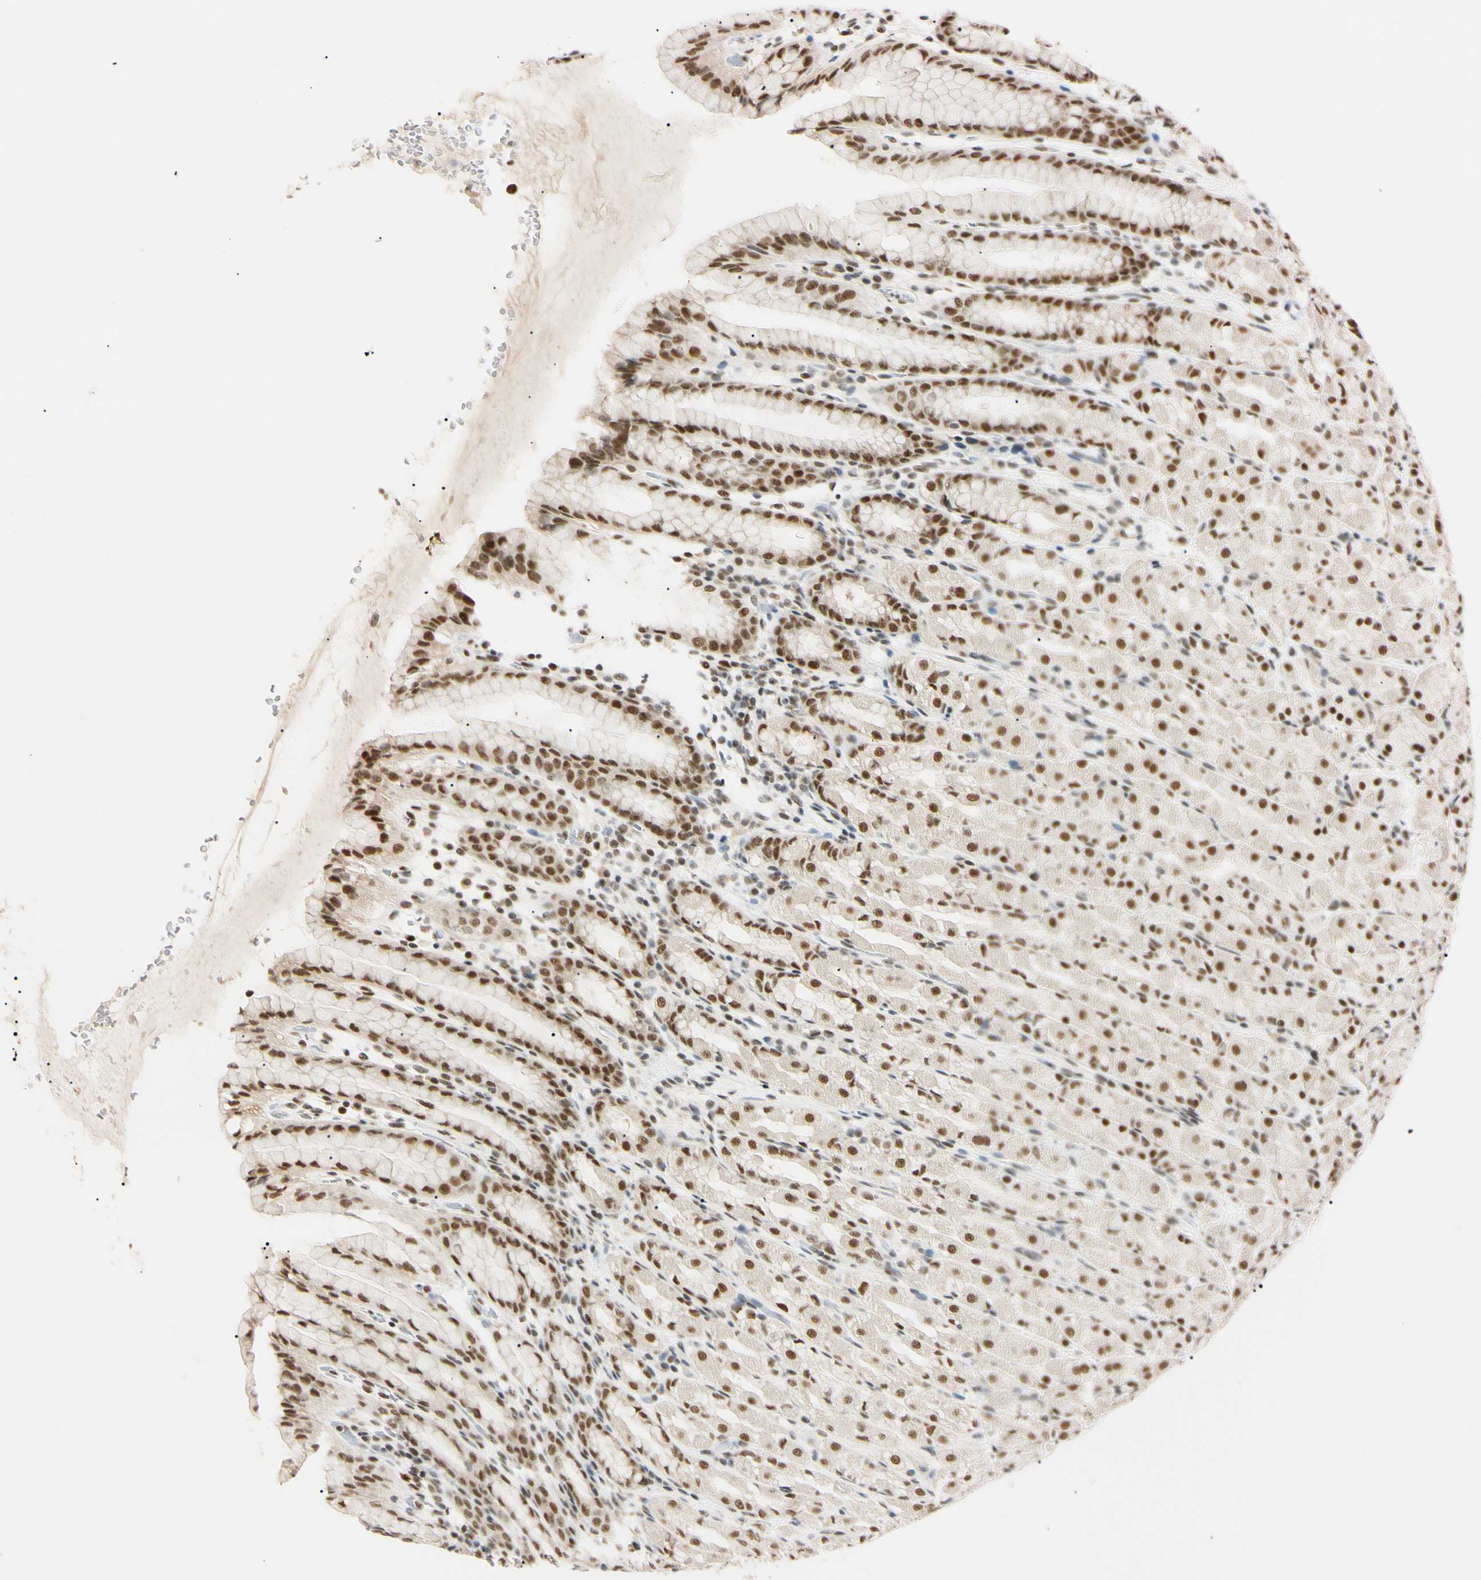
{"staining": {"intensity": "strong", "quantity": ">75%", "location": "nuclear"}, "tissue": "stomach", "cell_type": "Glandular cells", "image_type": "normal", "snomed": [{"axis": "morphology", "description": "Normal tissue, NOS"}, {"axis": "topography", "description": "Stomach, upper"}], "caption": "Unremarkable stomach reveals strong nuclear staining in about >75% of glandular cells.", "gene": "ZNF134", "patient": {"sex": "male", "age": 68}}